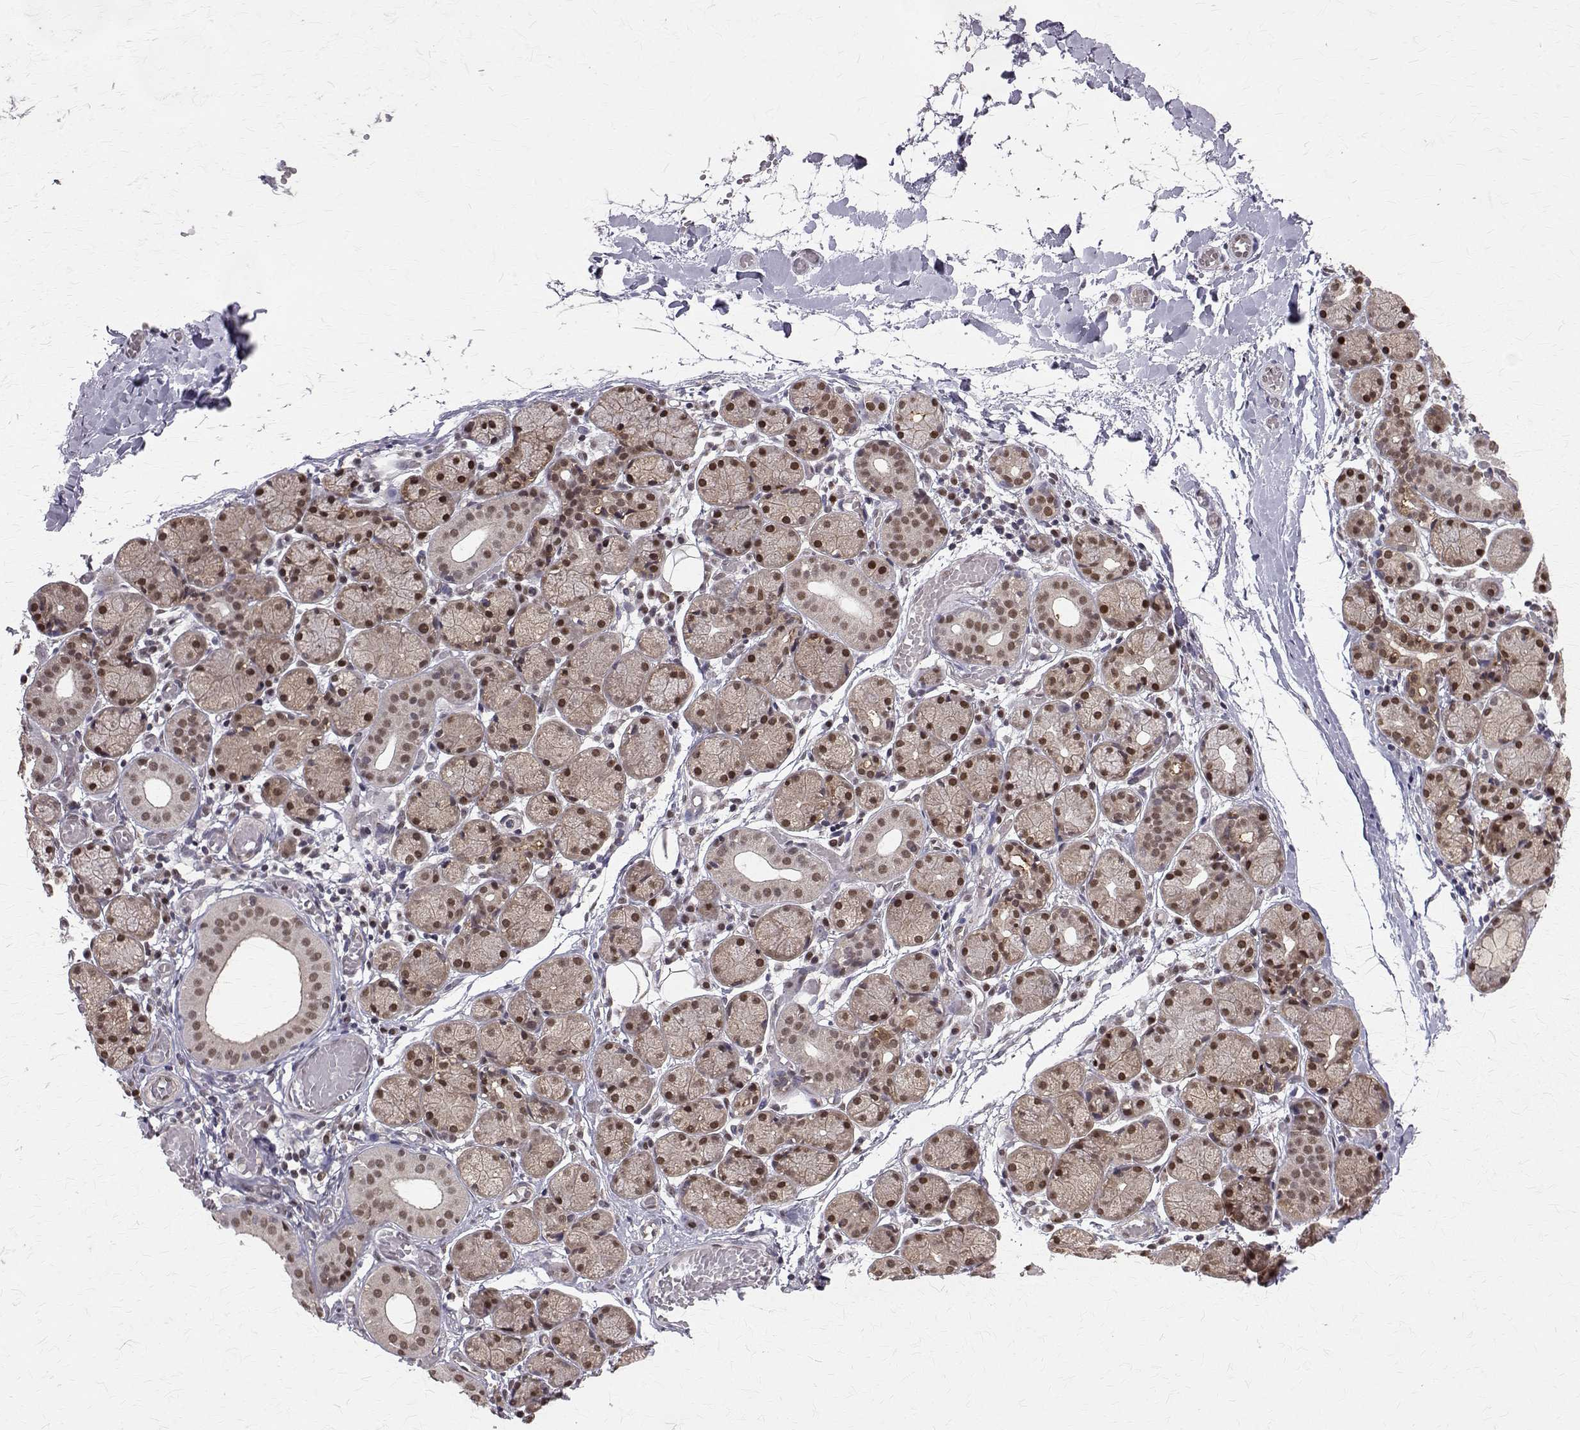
{"staining": {"intensity": "moderate", "quantity": ">75%", "location": "cytoplasmic/membranous,nuclear"}, "tissue": "salivary gland", "cell_type": "Glandular cells", "image_type": "normal", "snomed": [{"axis": "morphology", "description": "Normal tissue, NOS"}, {"axis": "topography", "description": "Salivary gland"}], "caption": "Immunohistochemical staining of normal salivary gland shows moderate cytoplasmic/membranous,nuclear protein staining in approximately >75% of glandular cells. (Brightfield microscopy of DAB IHC at high magnification).", "gene": "NIF3L1", "patient": {"sex": "female", "age": 24}}